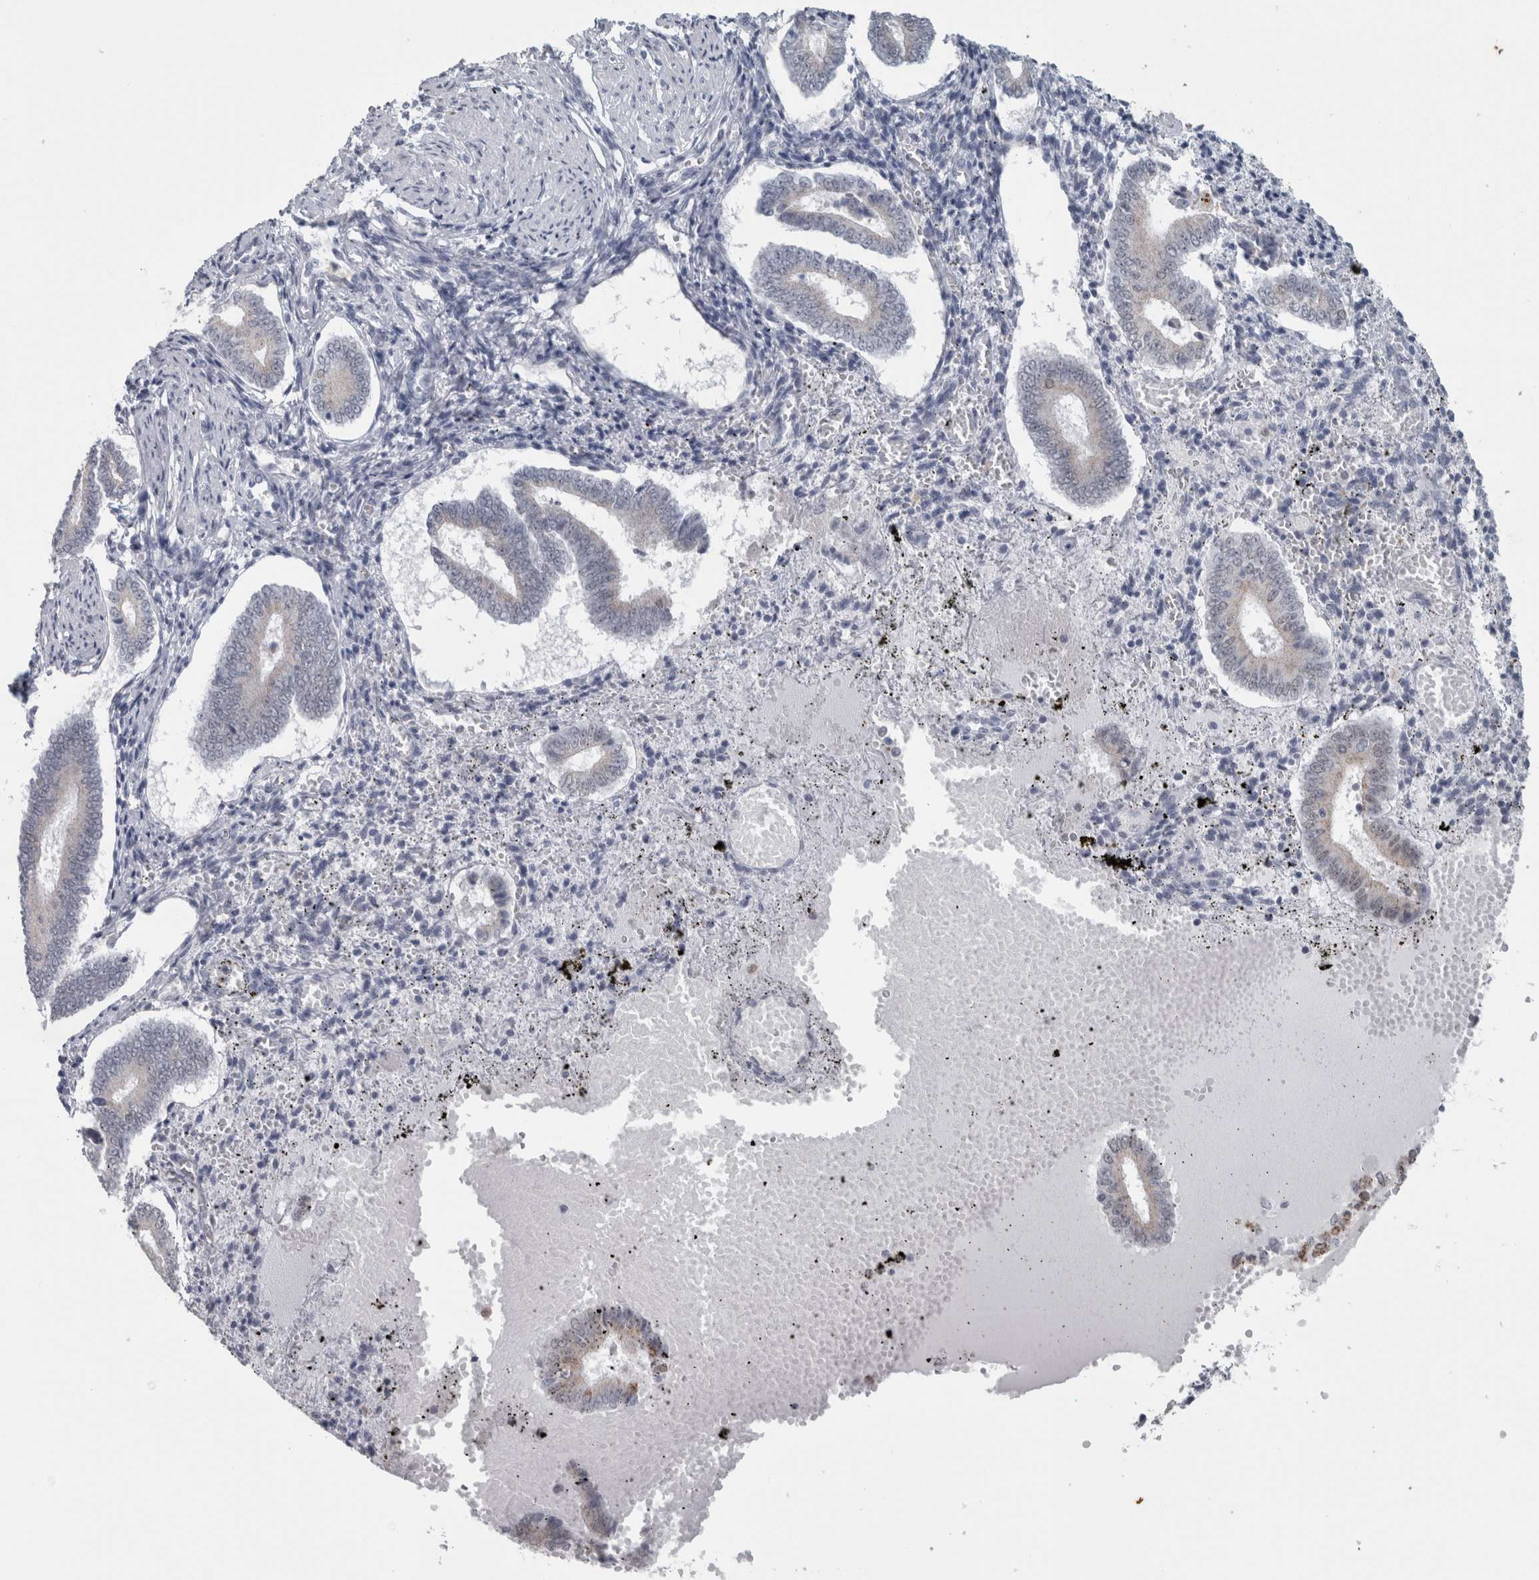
{"staining": {"intensity": "negative", "quantity": "none", "location": "none"}, "tissue": "endometrium", "cell_type": "Cells in endometrial stroma", "image_type": "normal", "snomed": [{"axis": "morphology", "description": "Normal tissue, NOS"}, {"axis": "topography", "description": "Endometrium"}], "caption": "The IHC histopathology image has no significant staining in cells in endometrial stroma of endometrium. (IHC, brightfield microscopy, high magnification).", "gene": "PLIN1", "patient": {"sex": "female", "age": 42}}